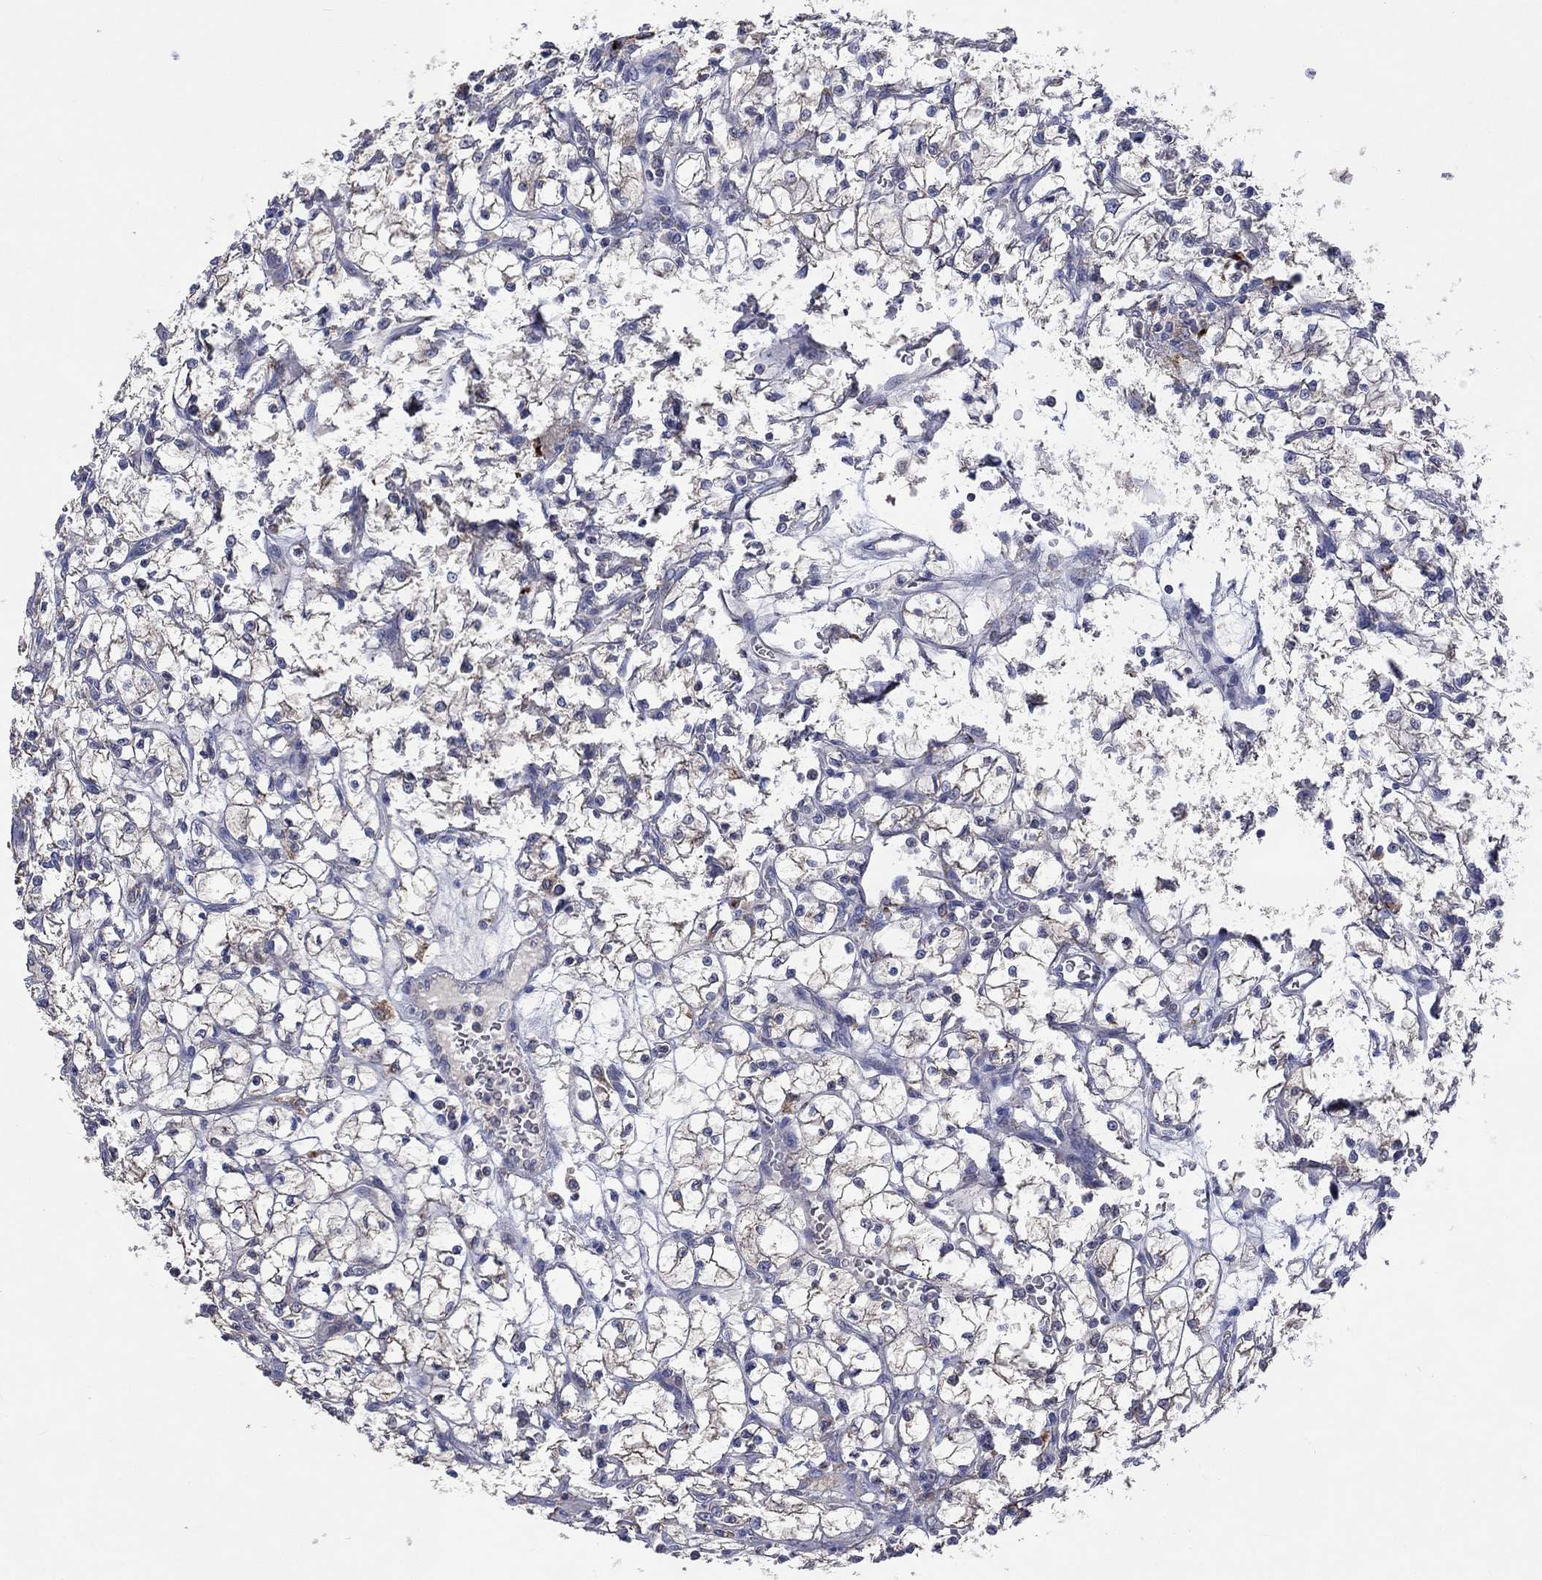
{"staining": {"intensity": "weak", "quantity": "<25%", "location": "cytoplasmic/membranous"}, "tissue": "renal cancer", "cell_type": "Tumor cells", "image_type": "cancer", "snomed": [{"axis": "morphology", "description": "Adenocarcinoma, NOS"}, {"axis": "topography", "description": "Kidney"}], "caption": "Histopathology image shows no significant protein staining in tumor cells of renal cancer (adenocarcinoma).", "gene": "UGT8", "patient": {"sex": "female", "age": 64}}